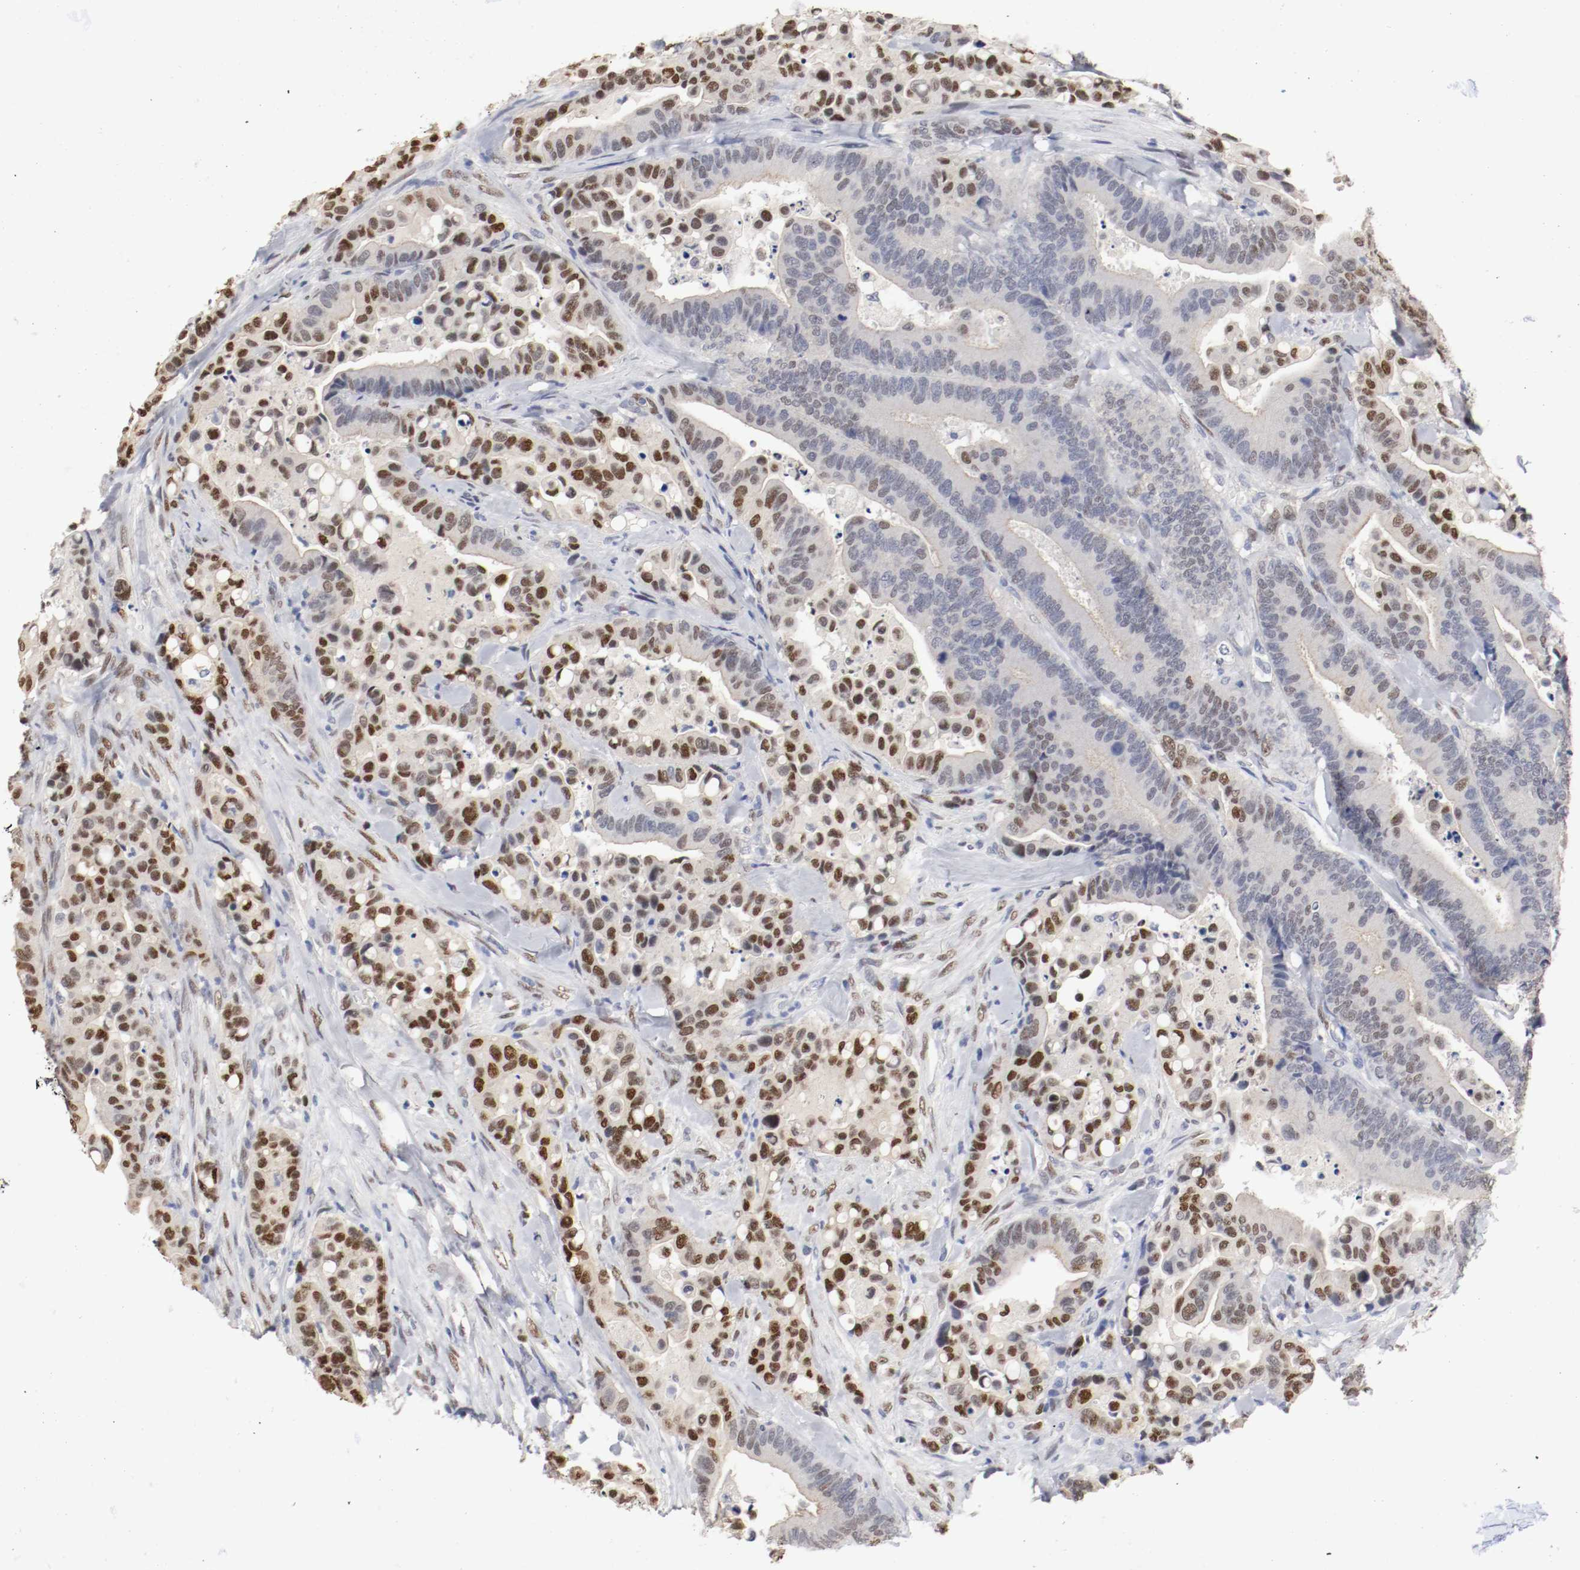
{"staining": {"intensity": "strong", "quantity": "25%-75%", "location": "nuclear"}, "tissue": "colorectal cancer", "cell_type": "Tumor cells", "image_type": "cancer", "snomed": [{"axis": "morphology", "description": "Normal tissue, NOS"}, {"axis": "morphology", "description": "Adenocarcinoma, NOS"}, {"axis": "topography", "description": "Colon"}], "caption": "IHC (DAB (3,3'-diaminobenzidine)) staining of human colorectal cancer reveals strong nuclear protein positivity in approximately 25%-75% of tumor cells. The protein of interest is shown in brown color, while the nuclei are stained blue.", "gene": "FOSL2", "patient": {"sex": "male", "age": 82}}